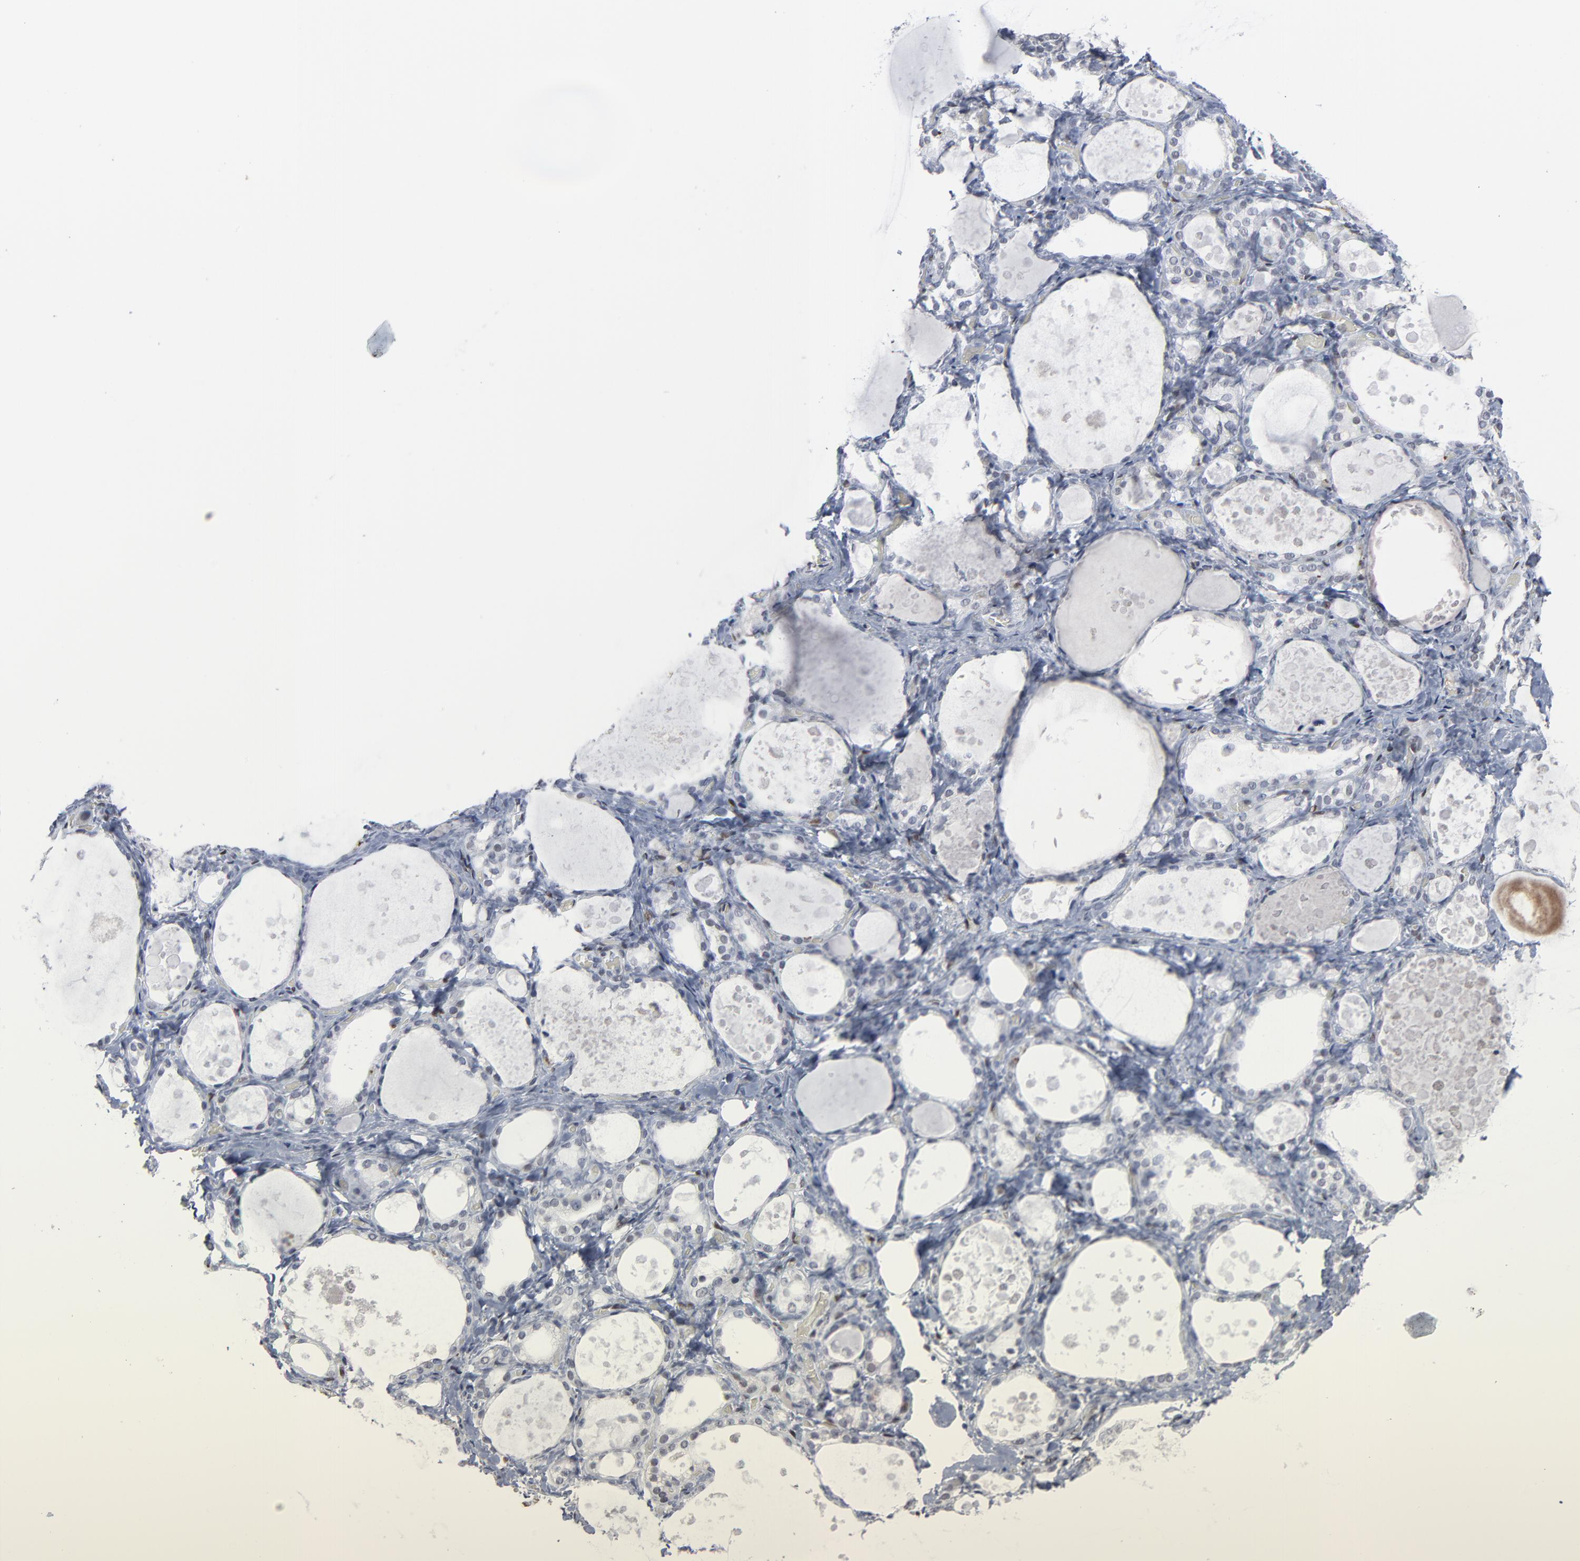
{"staining": {"intensity": "negative", "quantity": "none", "location": "none"}, "tissue": "thyroid gland", "cell_type": "Glandular cells", "image_type": "normal", "snomed": [{"axis": "morphology", "description": "Normal tissue, NOS"}, {"axis": "topography", "description": "Thyroid gland"}], "caption": "Immunohistochemistry (IHC) micrograph of benign thyroid gland: human thyroid gland stained with DAB demonstrates no significant protein positivity in glandular cells.", "gene": "ATF7", "patient": {"sex": "female", "age": 75}}